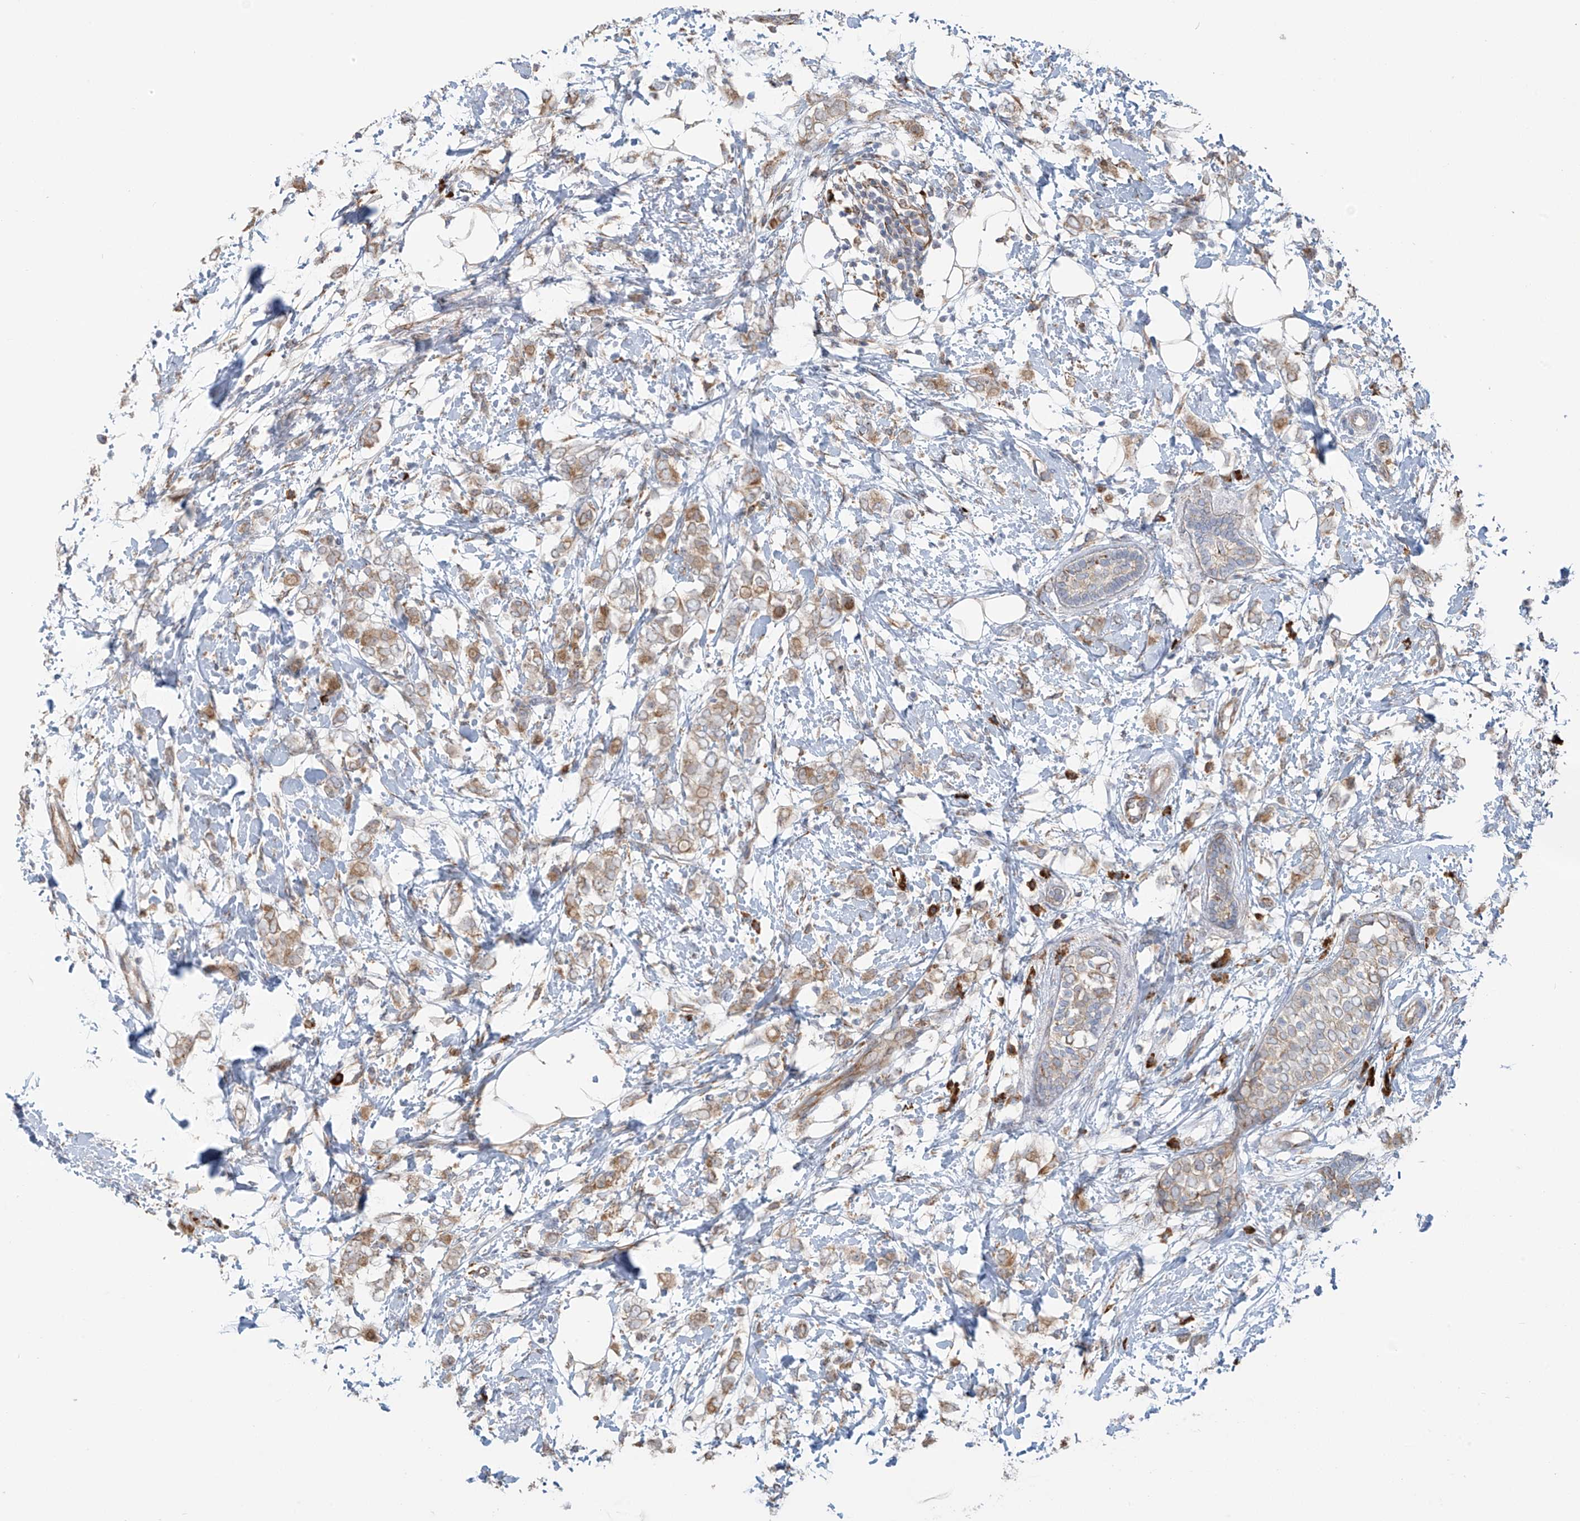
{"staining": {"intensity": "weak", "quantity": ">75%", "location": "cytoplasmic/membranous"}, "tissue": "breast cancer", "cell_type": "Tumor cells", "image_type": "cancer", "snomed": [{"axis": "morphology", "description": "Normal tissue, NOS"}, {"axis": "morphology", "description": "Lobular carcinoma"}, {"axis": "topography", "description": "Breast"}], "caption": "DAB immunohistochemical staining of human breast lobular carcinoma reveals weak cytoplasmic/membranous protein staining in approximately >75% of tumor cells.", "gene": "KATNIP", "patient": {"sex": "female", "age": 47}}